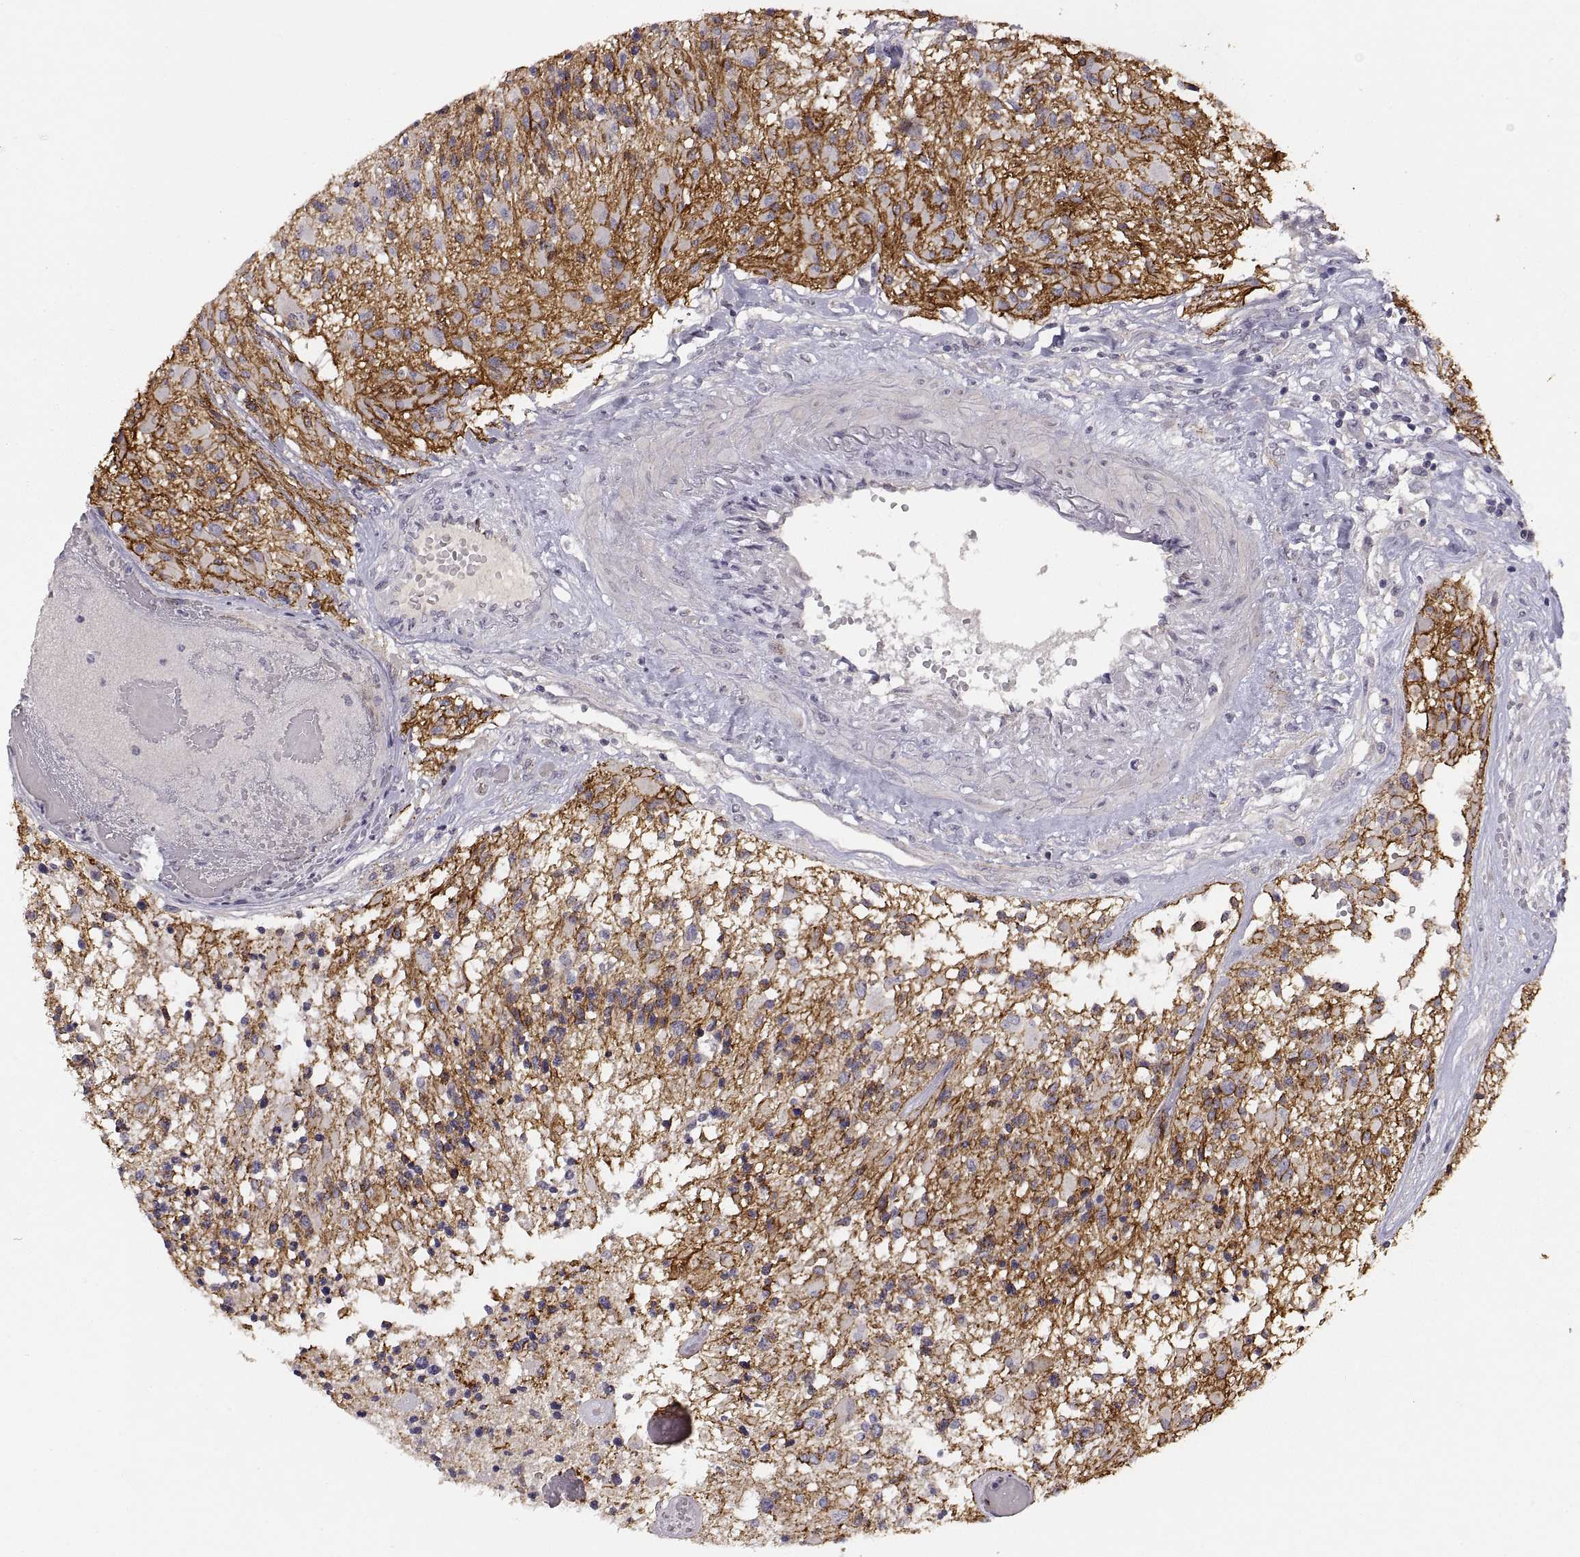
{"staining": {"intensity": "strong", "quantity": ">75%", "location": "cytoplasmic/membranous"}, "tissue": "glioma", "cell_type": "Tumor cells", "image_type": "cancer", "snomed": [{"axis": "morphology", "description": "Glioma, malignant, High grade"}, {"axis": "topography", "description": "Brain"}], "caption": "About >75% of tumor cells in malignant high-grade glioma reveal strong cytoplasmic/membranous protein staining as visualized by brown immunohistochemical staining.", "gene": "CDH2", "patient": {"sex": "female", "age": 63}}